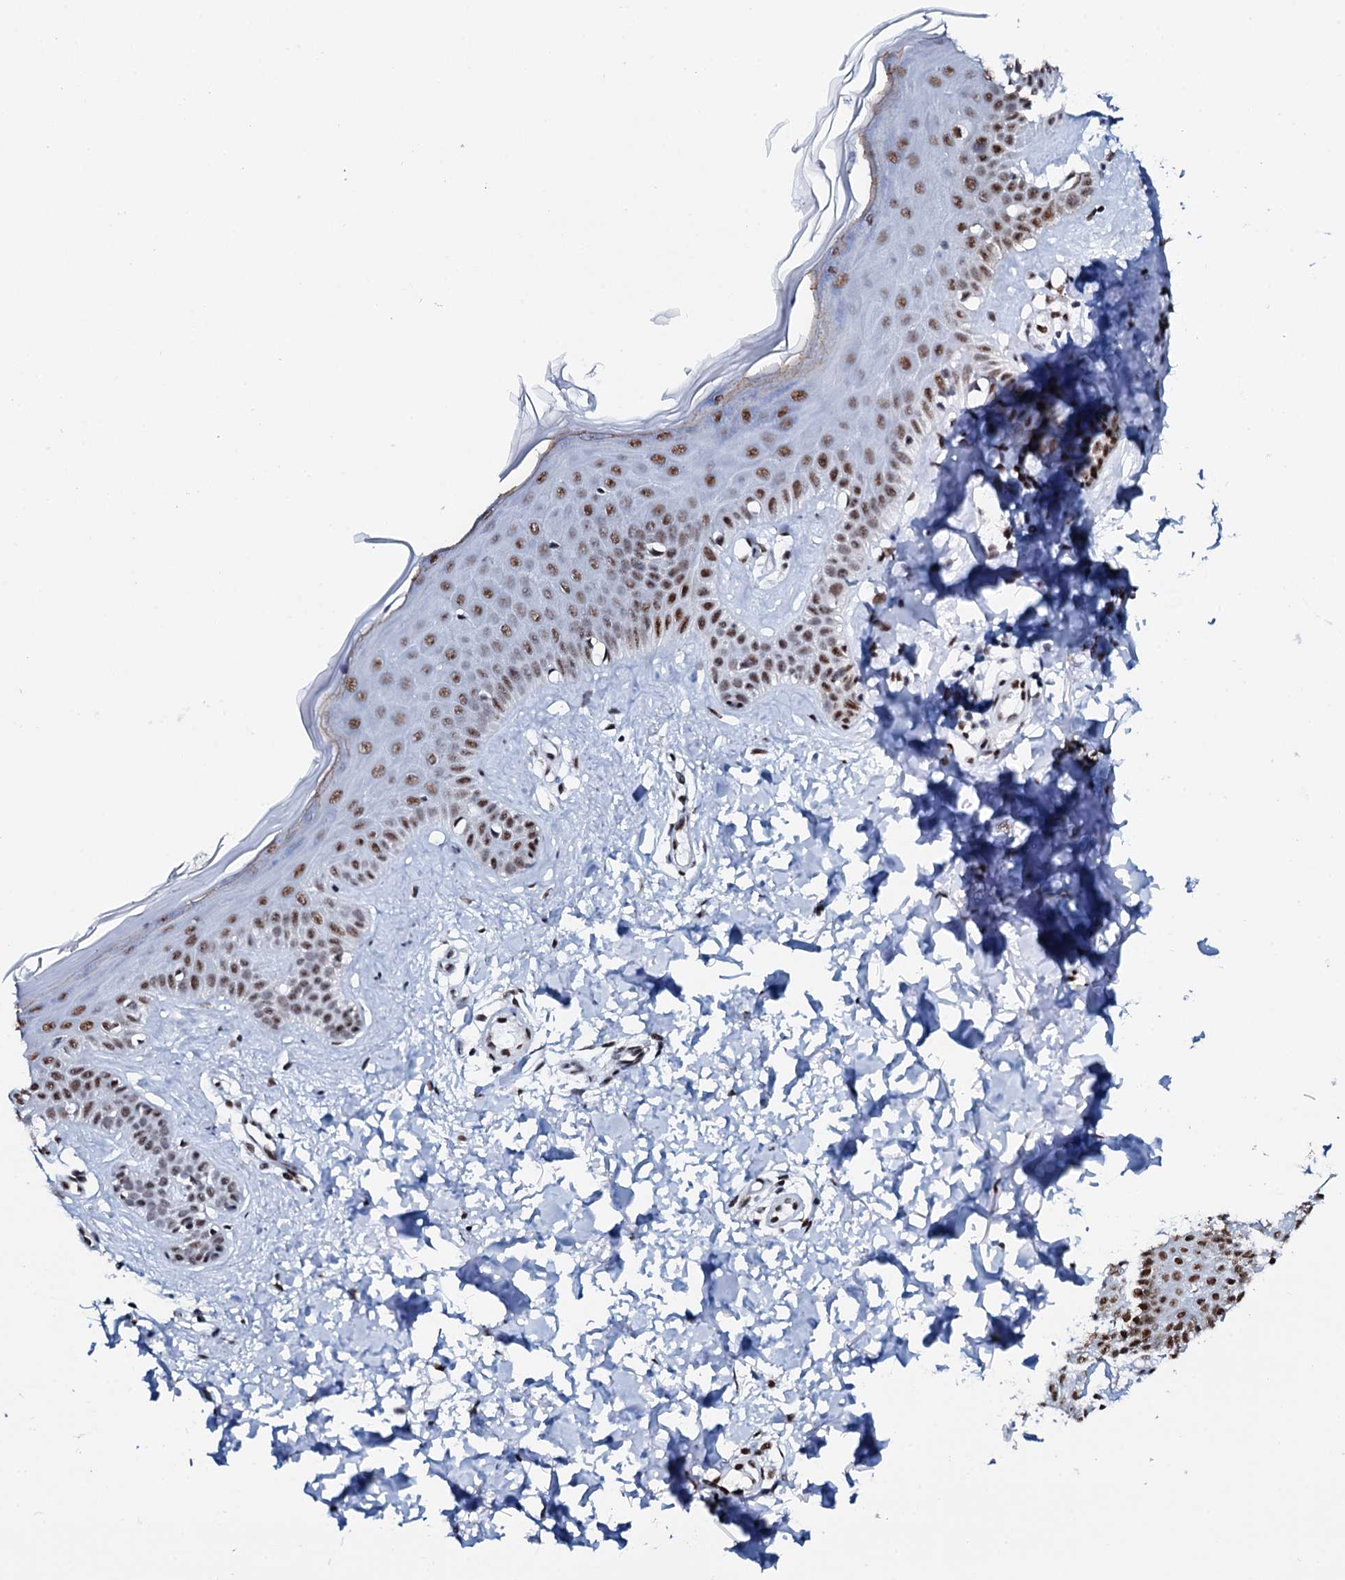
{"staining": {"intensity": "strong", "quantity": ">75%", "location": "nuclear"}, "tissue": "skin", "cell_type": "Fibroblasts", "image_type": "normal", "snomed": [{"axis": "morphology", "description": "Normal tissue, NOS"}, {"axis": "topography", "description": "Skin"}], "caption": "About >75% of fibroblasts in benign skin show strong nuclear protein positivity as visualized by brown immunohistochemical staining.", "gene": "NKAPD1", "patient": {"sex": "female", "age": 58}}